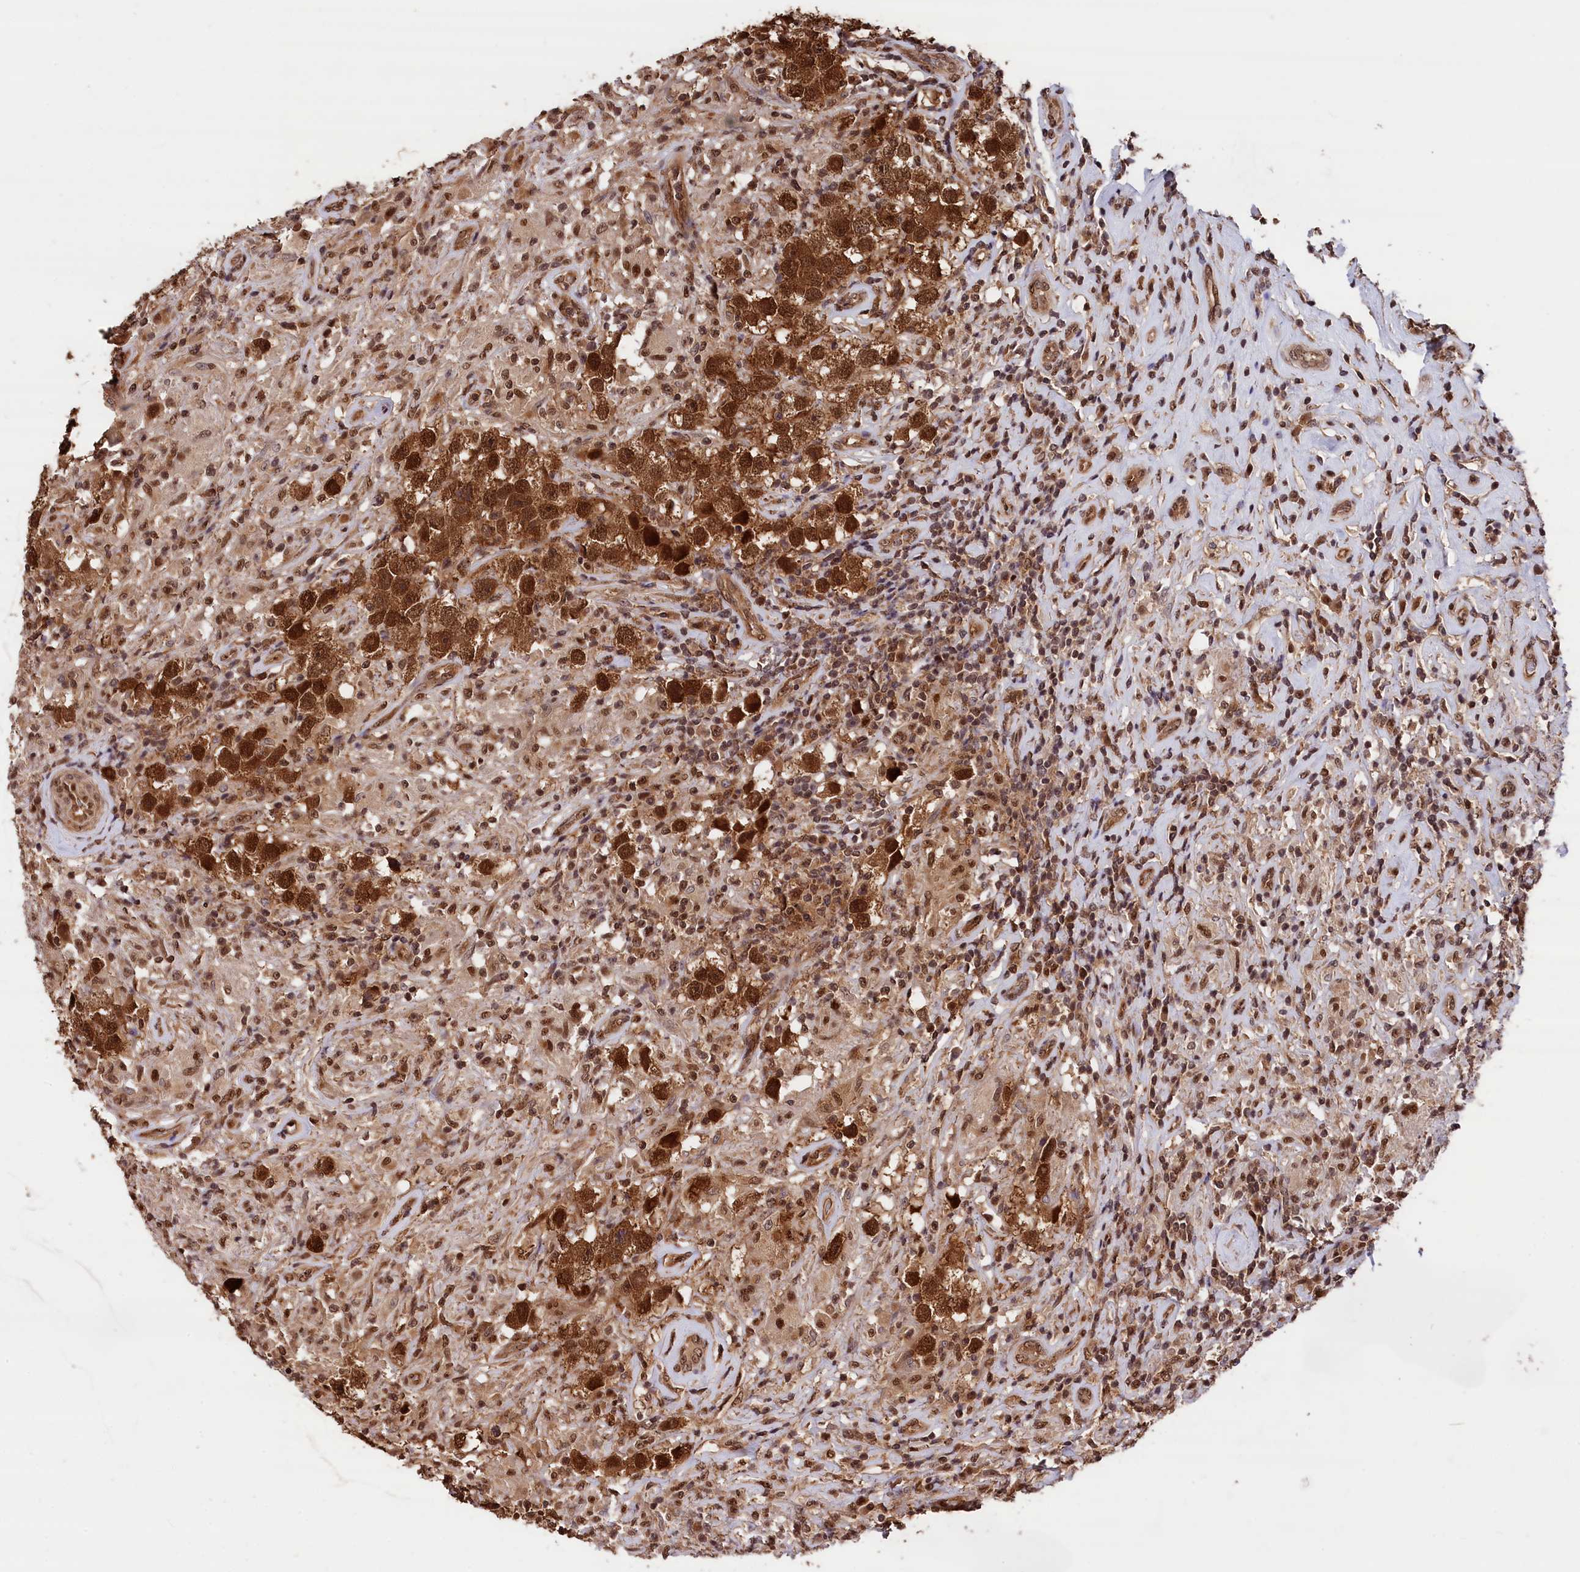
{"staining": {"intensity": "strong", "quantity": ">75%", "location": "cytoplasmic/membranous,nuclear"}, "tissue": "testis cancer", "cell_type": "Tumor cells", "image_type": "cancer", "snomed": [{"axis": "morphology", "description": "Seminoma, NOS"}, {"axis": "topography", "description": "Testis"}], "caption": "Immunohistochemistry micrograph of neoplastic tissue: human testis cancer stained using immunohistochemistry (IHC) demonstrates high levels of strong protein expression localized specifically in the cytoplasmic/membranous and nuclear of tumor cells, appearing as a cytoplasmic/membranous and nuclear brown color.", "gene": "ADRM1", "patient": {"sex": "male", "age": 49}}